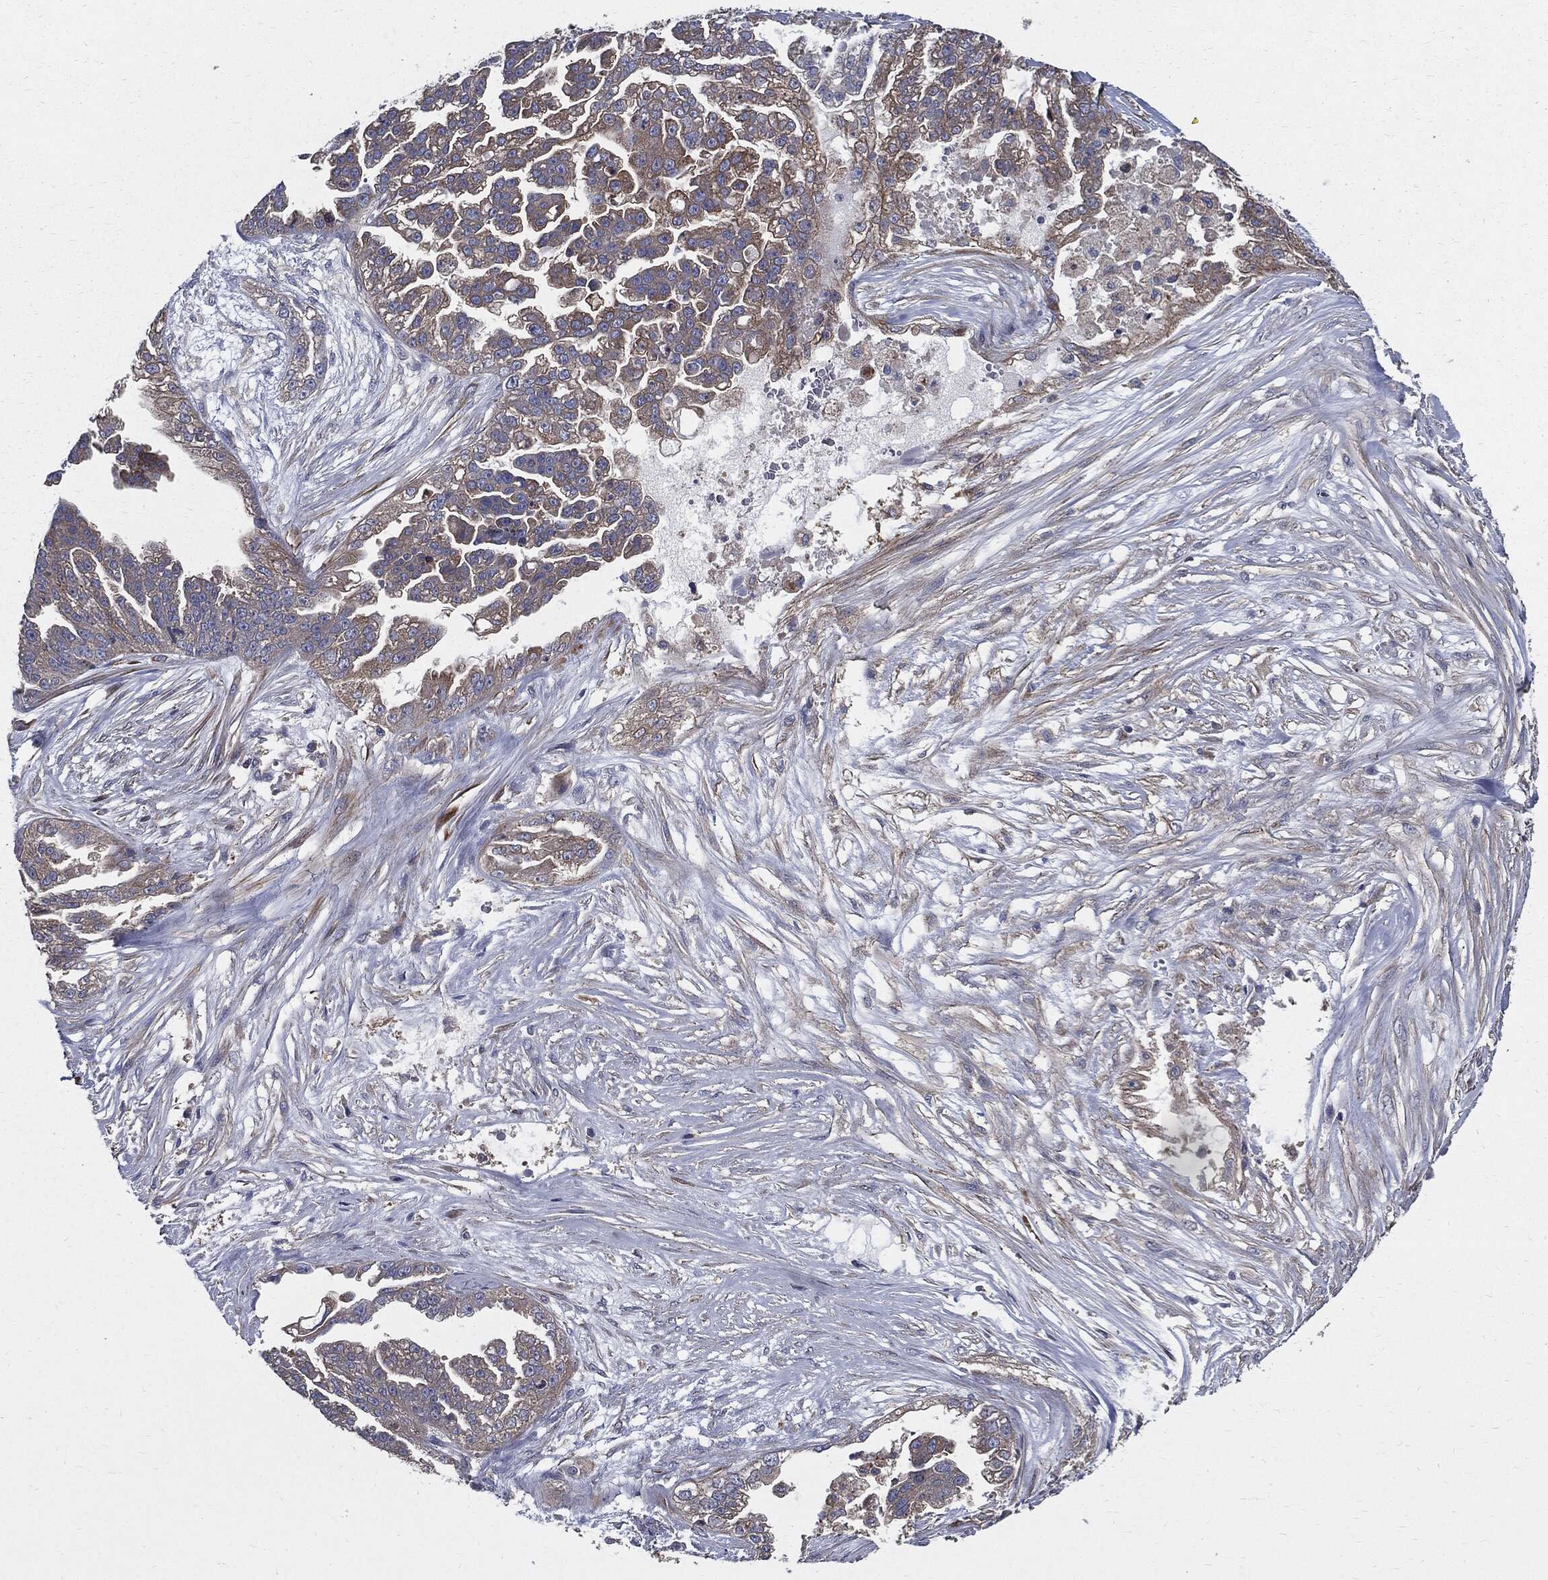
{"staining": {"intensity": "weak", "quantity": "25%-75%", "location": "cytoplasmic/membranous"}, "tissue": "ovarian cancer", "cell_type": "Tumor cells", "image_type": "cancer", "snomed": [{"axis": "morphology", "description": "Cystadenocarcinoma, serous, NOS"}, {"axis": "topography", "description": "Ovary"}], "caption": "An immunohistochemistry micrograph of tumor tissue is shown. Protein staining in brown shows weak cytoplasmic/membranous positivity in ovarian serous cystadenocarcinoma within tumor cells.", "gene": "PDCD6IP", "patient": {"sex": "female", "age": 58}}